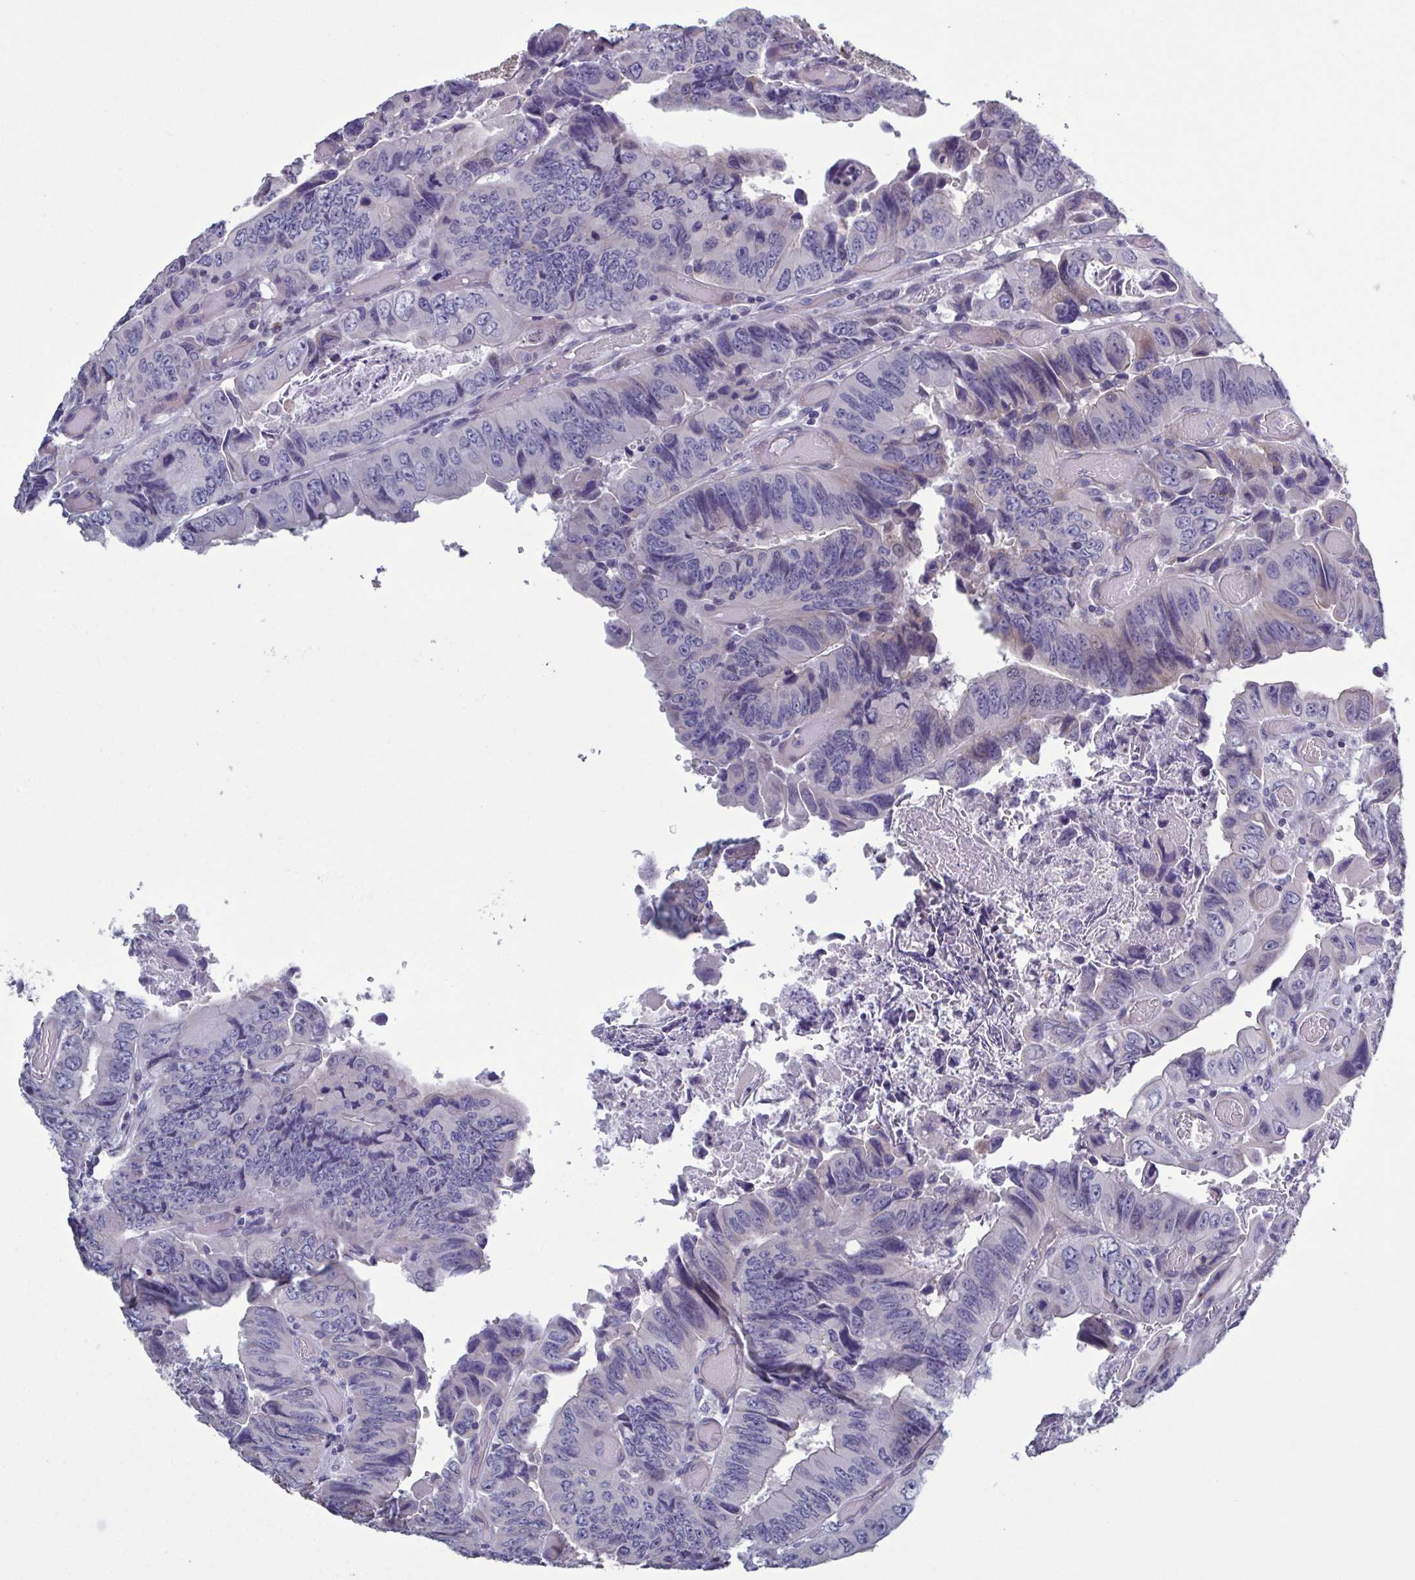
{"staining": {"intensity": "negative", "quantity": "none", "location": "none"}, "tissue": "colorectal cancer", "cell_type": "Tumor cells", "image_type": "cancer", "snomed": [{"axis": "morphology", "description": "Adenocarcinoma, NOS"}, {"axis": "topography", "description": "Colon"}], "caption": "DAB (3,3'-diaminobenzidine) immunohistochemical staining of human colorectal adenocarcinoma reveals no significant positivity in tumor cells.", "gene": "GLDC", "patient": {"sex": "female", "age": 84}}